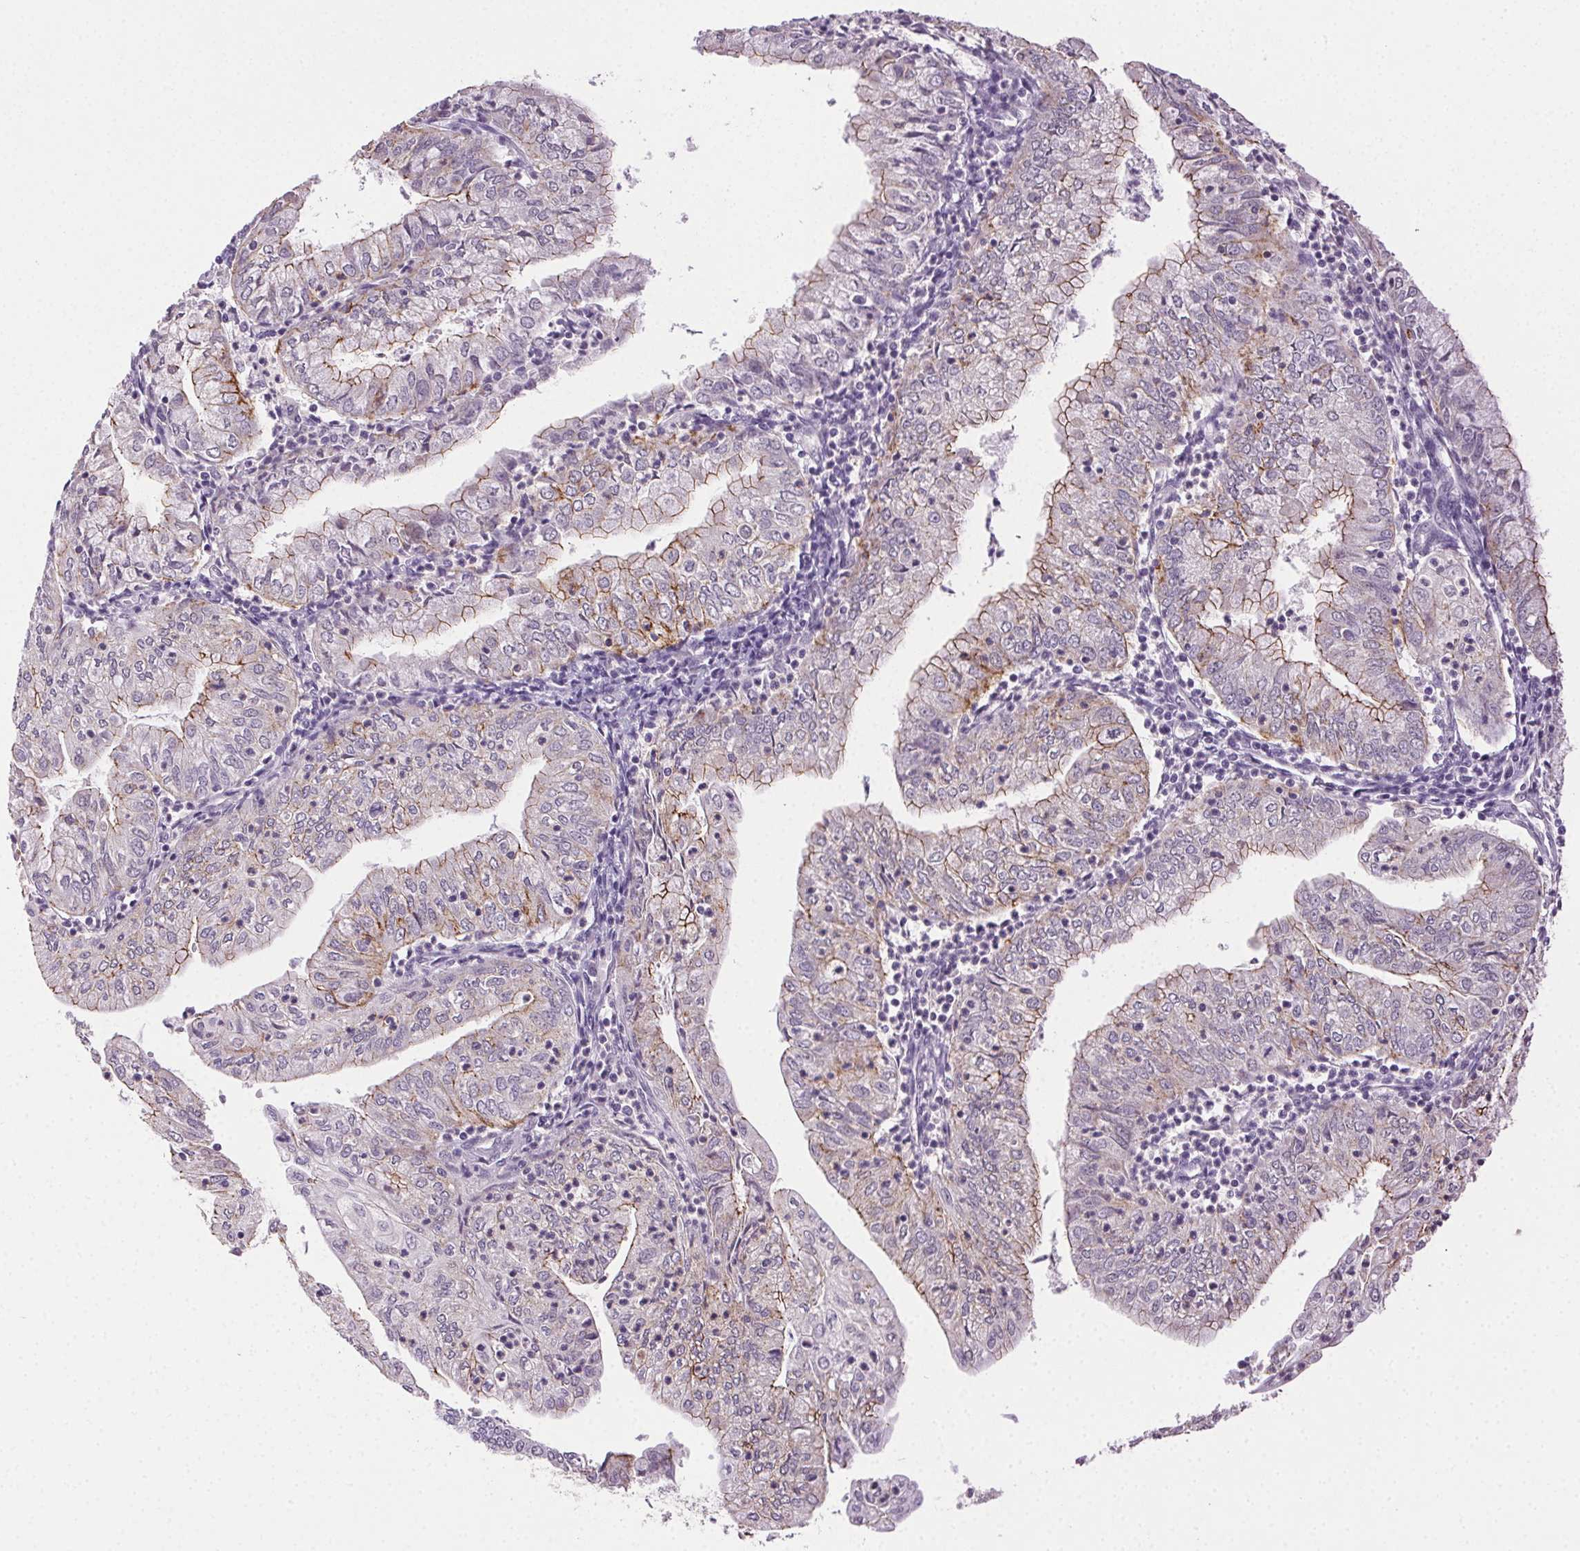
{"staining": {"intensity": "weak", "quantity": "<25%", "location": "cytoplasmic/membranous"}, "tissue": "endometrial cancer", "cell_type": "Tumor cells", "image_type": "cancer", "snomed": [{"axis": "morphology", "description": "Adenocarcinoma, NOS"}, {"axis": "topography", "description": "Endometrium"}], "caption": "A high-resolution histopathology image shows IHC staining of endometrial cancer, which demonstrates no significant staining in tumor cells.", "gene": "CLDN10", "patient": {"sex": "female", "age": 55}}